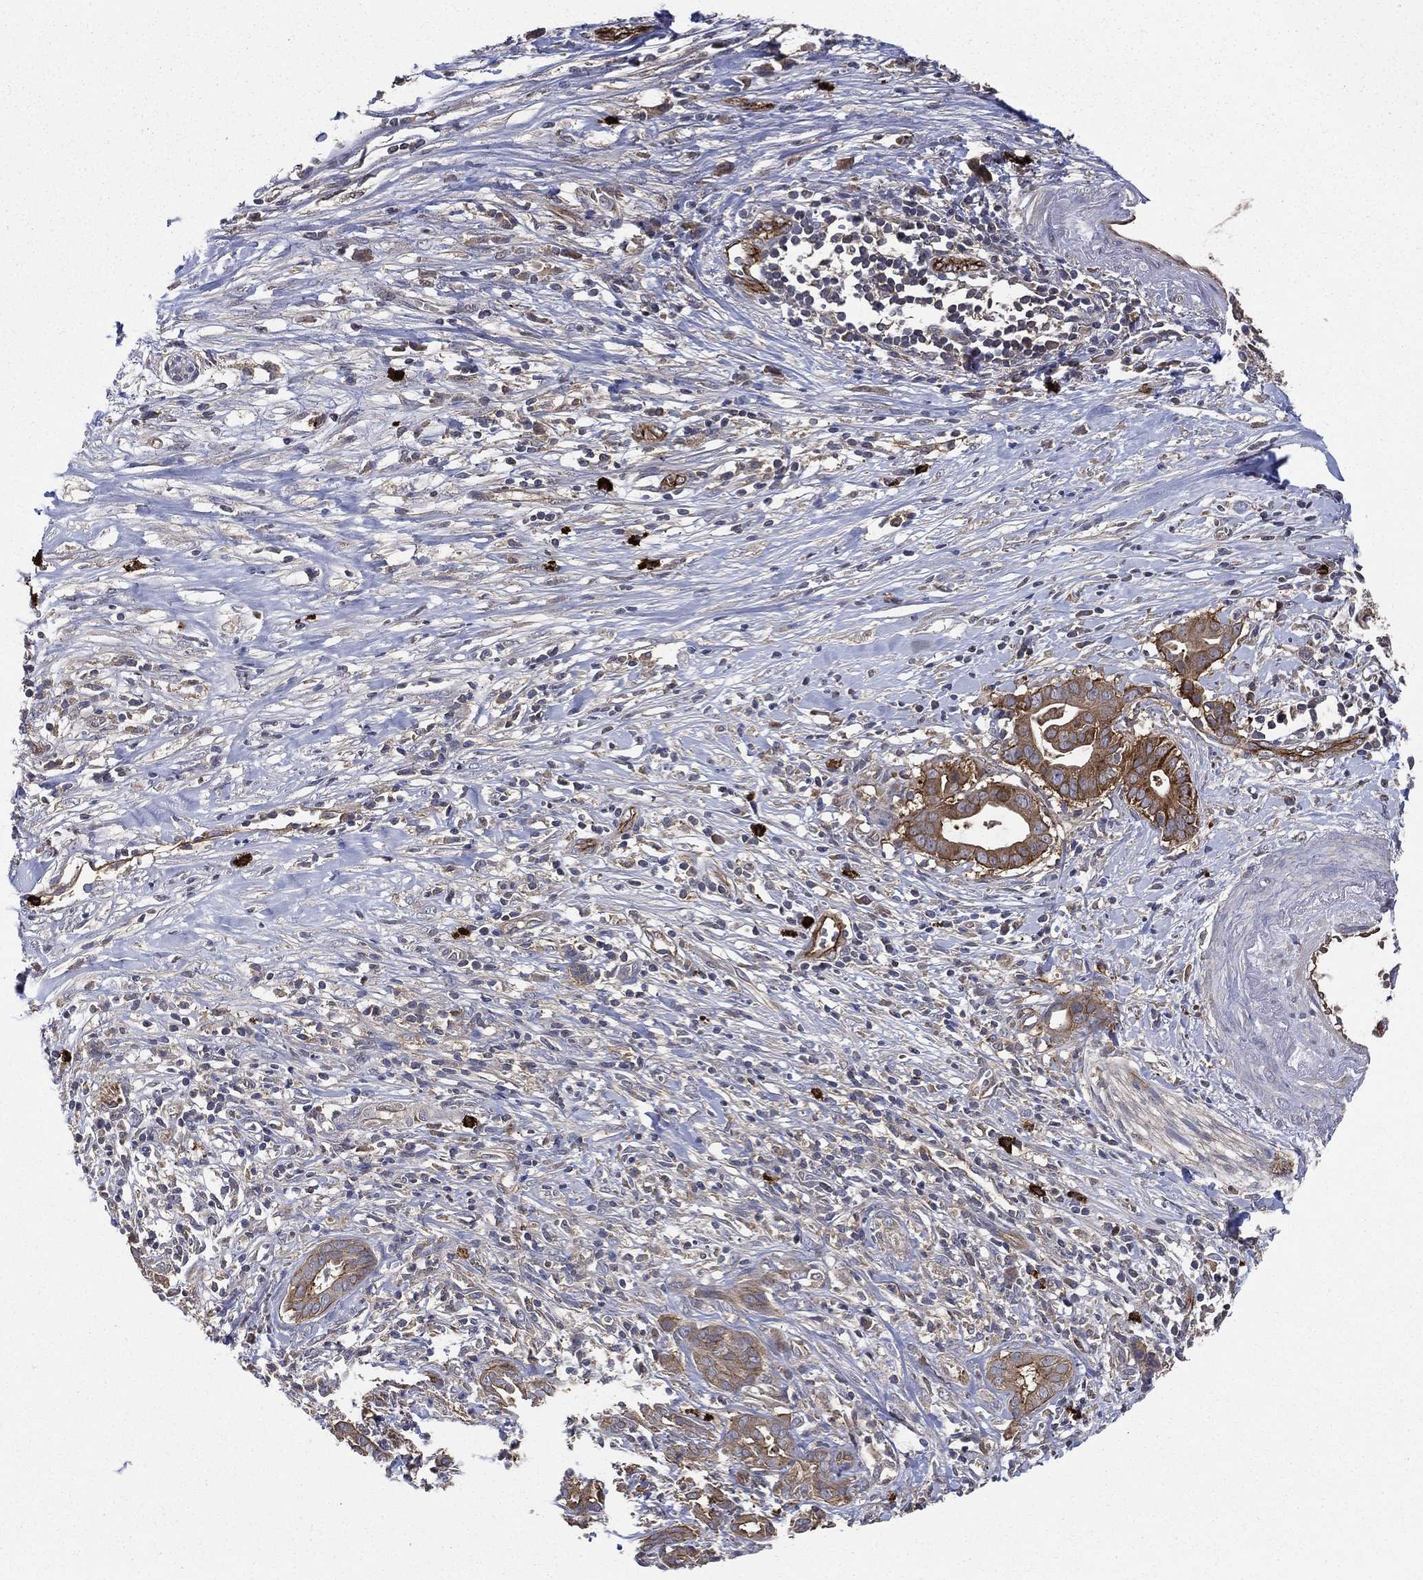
{"staining": {"intensity": "strong", "quantity": "25%-75%", "location": "cytoplasmic/membranous"}, "tissue": "pancreatic cancer", "cell_type": "Tumor cells", "image_type": "cancer", "snomed": [{"axis": "morphology", "description": "Adenocarcinoma, NOS"}, {"axis": "topography", "description": "Pancreas"}], "caption": "Pancreatic cancer stained with immunohistochemistry demonstrates strong cytoplasmic/membranous expression in approximately 25%-75% of tumor cells.", "gene": "SMPD3", "patient": {"sex": "male", "age": 61}}